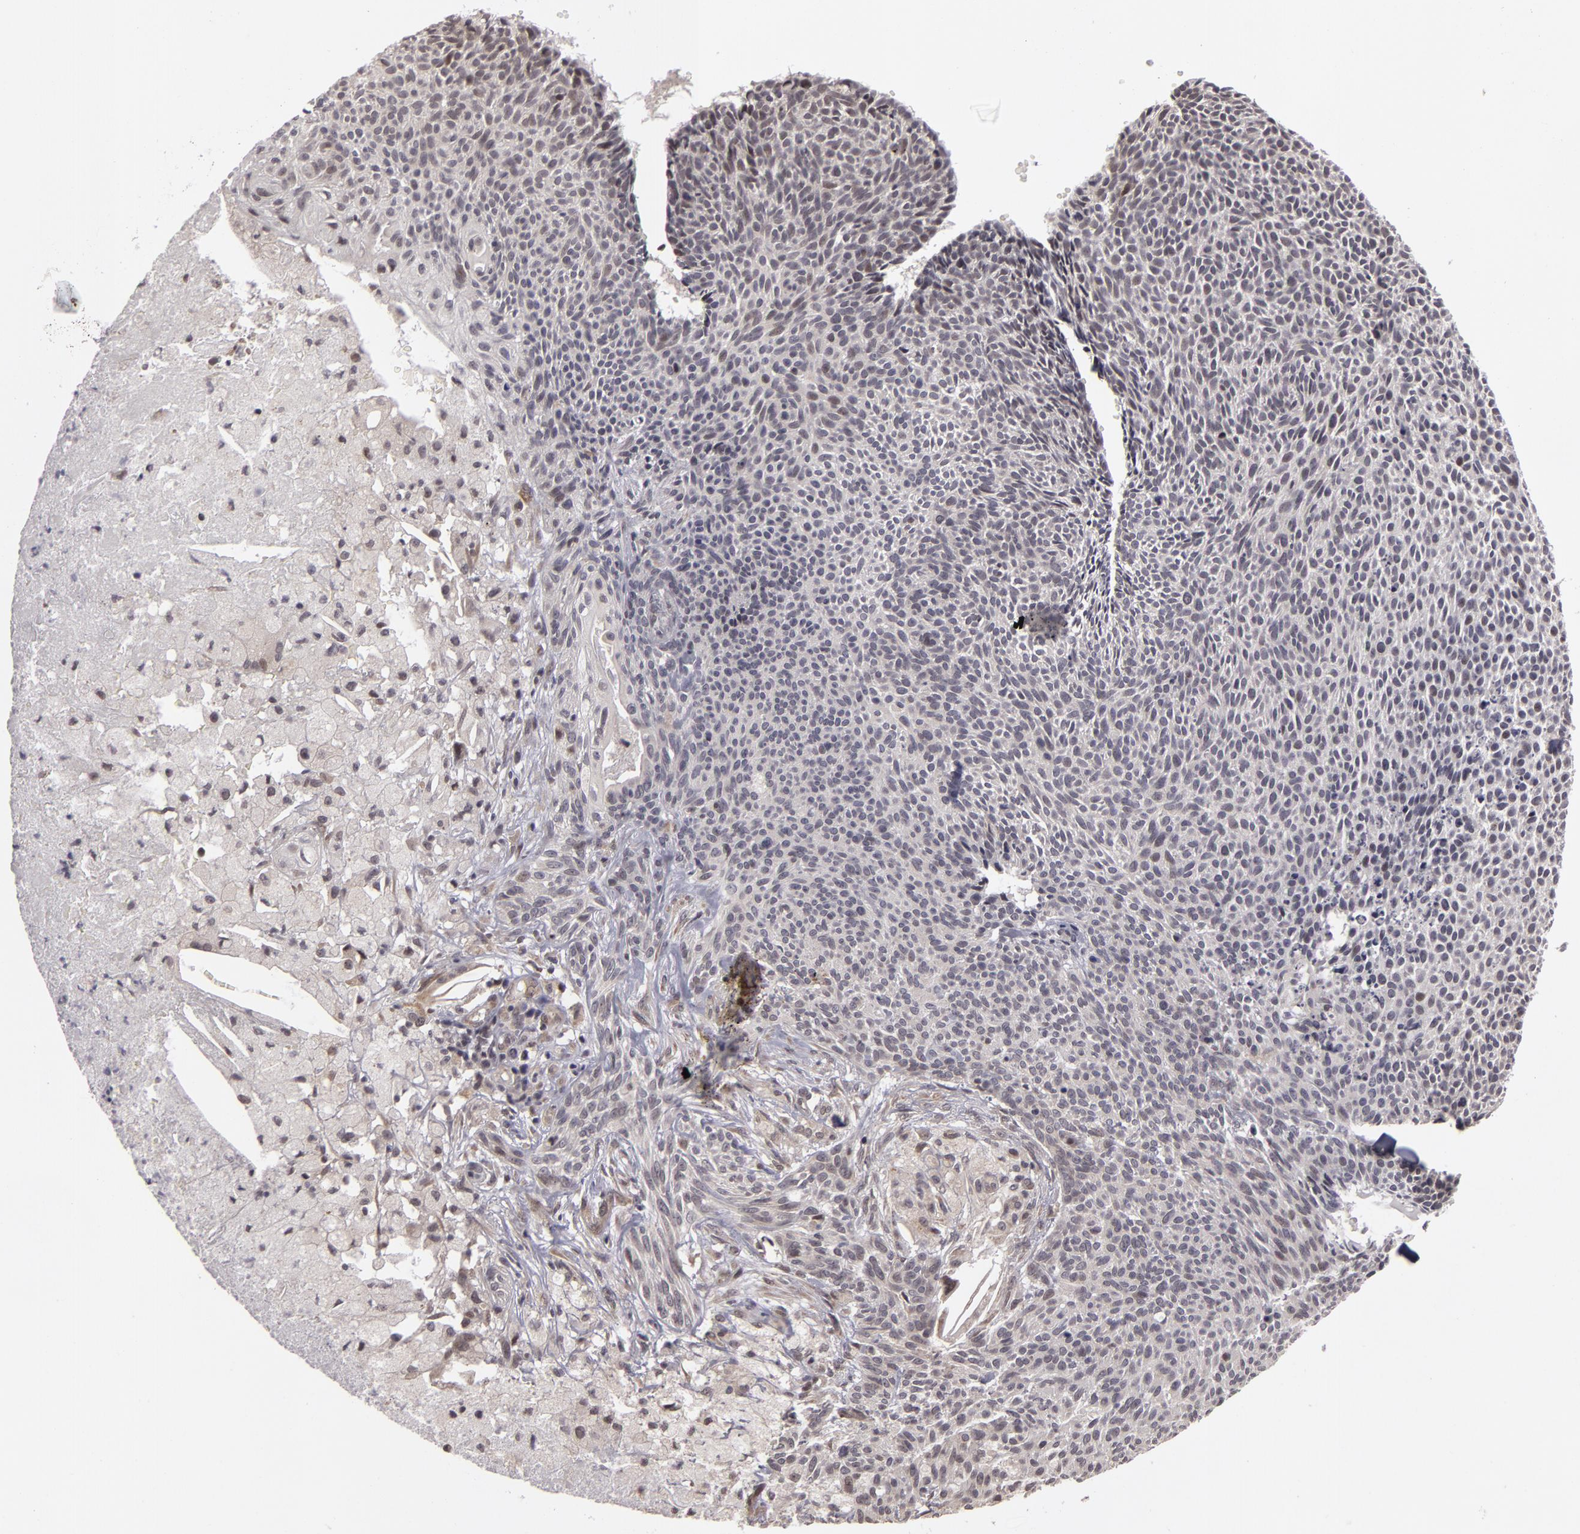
{"staining": {"intensity": "weak", "quantity": "<25%", "location": "nuclear"}, "tissue": "skin cancer", "cell_type": "Tumor cells", "image_type": "cancer", "snomed": [{"axis": "morphology", "description": "Basal cell carcinoma"}, {"axis": "topography", "description": "Skin"}], "caption": "There is no significant staining in tumor cells of skin basal cell carcinoma.", "gene": "ZNF133", "patient": {"sex": "male", "age": 84}}